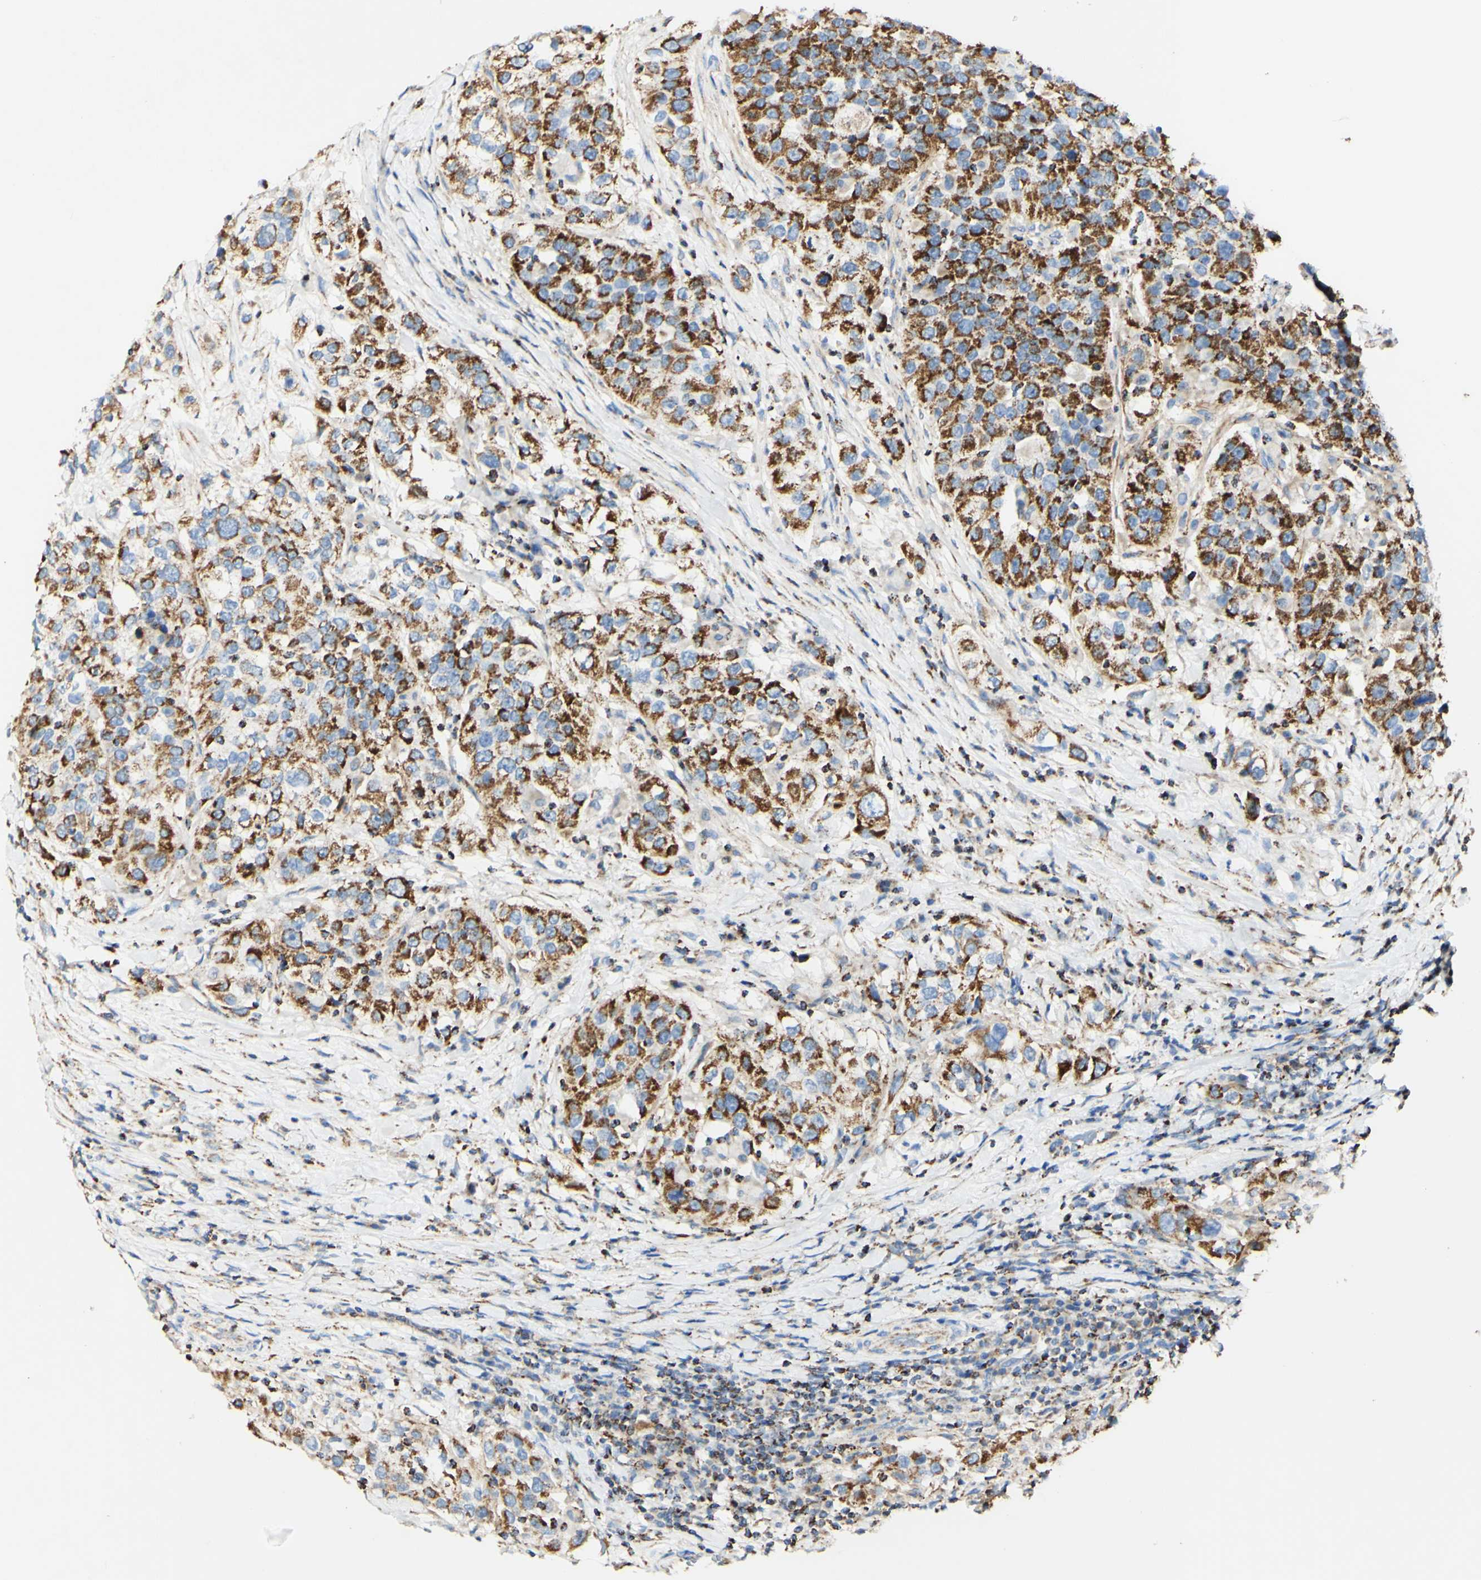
{"staining": {"intensity": "strong", "quantity": ">75%", "location": "cytoplasmic/membranous"}, "tissue": "urothelial cancer", "cell_type": "Tumor cells", "image_type": "cancer", "snomed": [{"axis": "morphology", "description": "Urothelial carcinoma, High grade"}, {"axis": "topography", "description": "Urinary bladder"}], "caption": "Urothelial cancer stained with a protein marker reveals strong staining in tumor cells.", "gene": "OXCT1", "patient": {"sex": "female", "age": 80}}